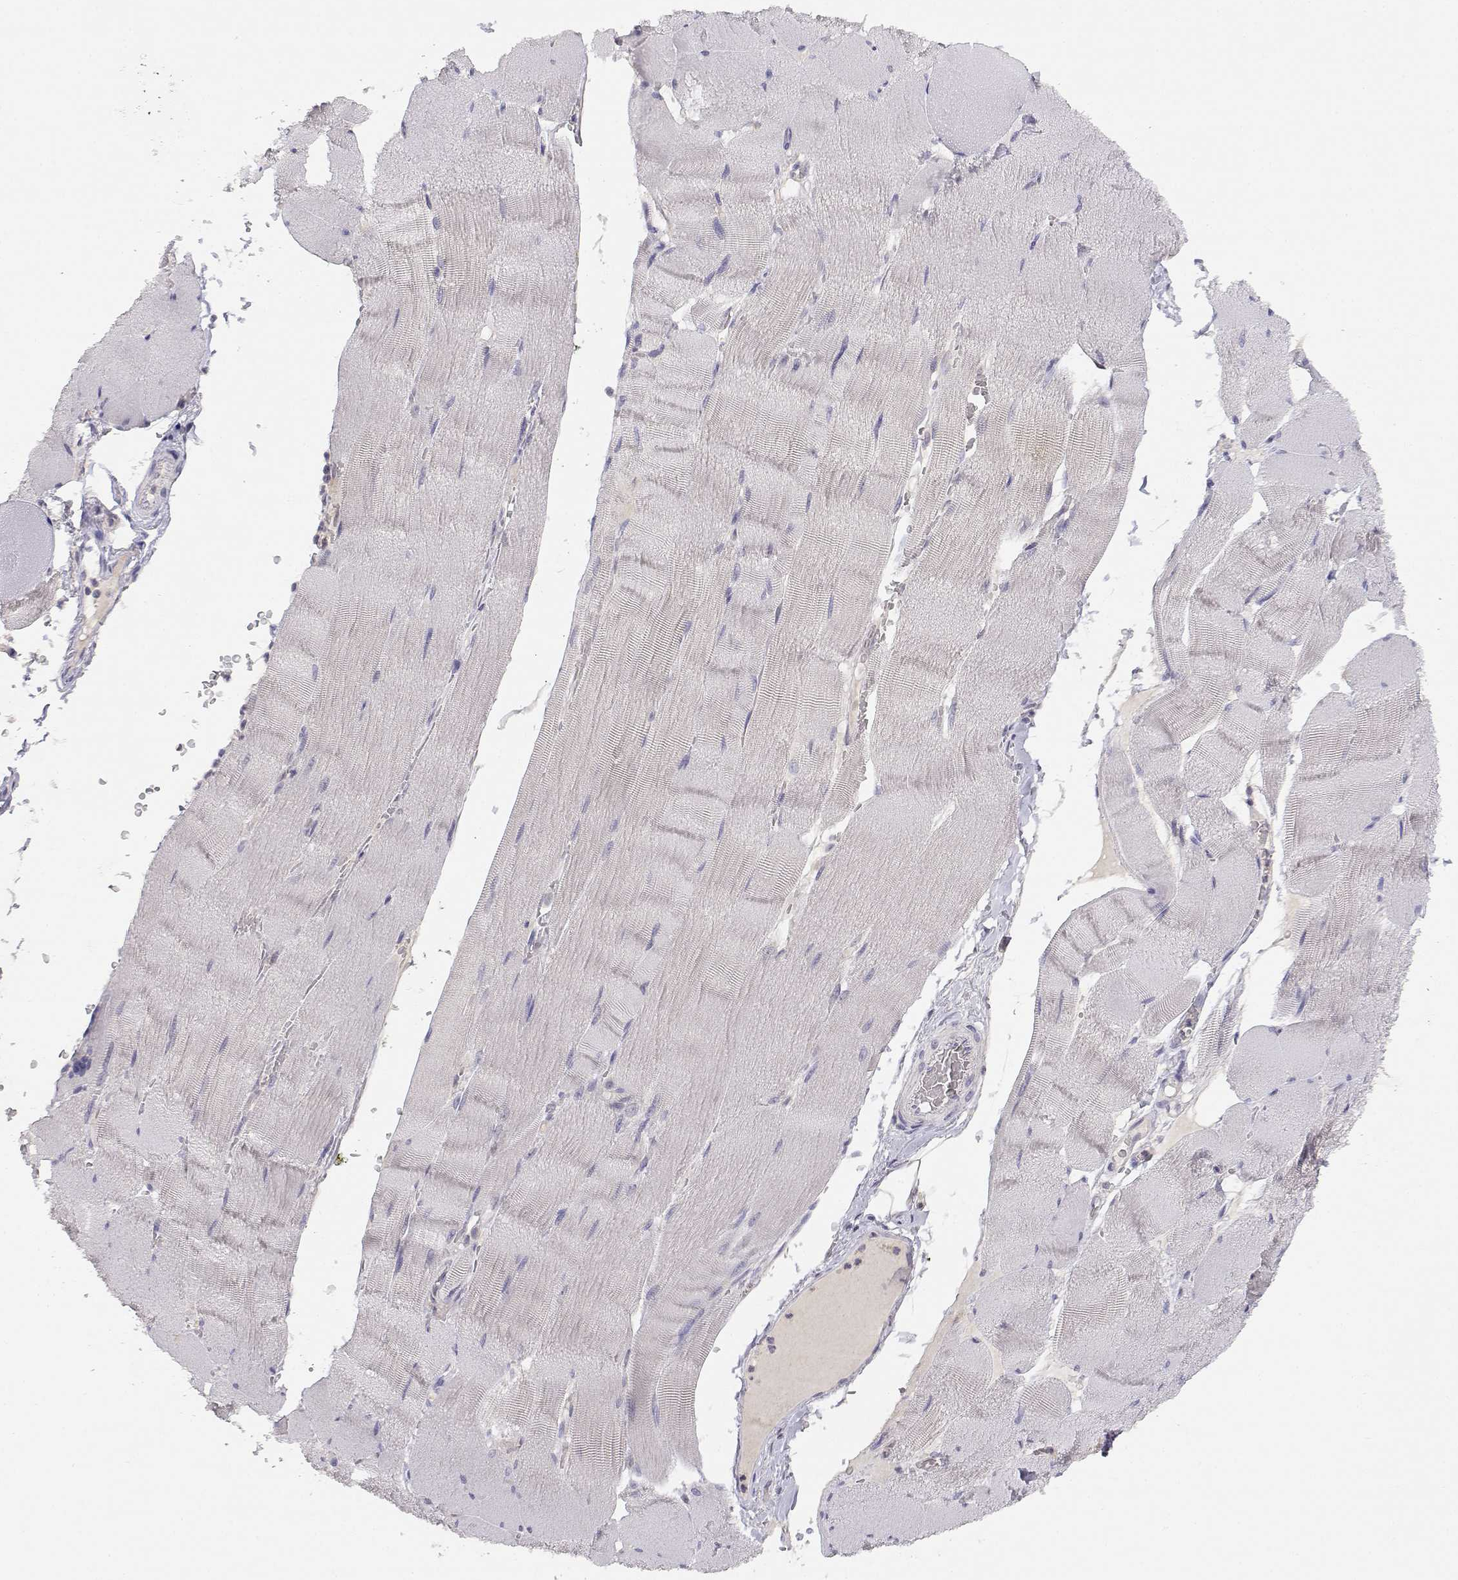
{"staining": {"intensity": "negative", "quantity": "none", "location": "none"}, "tissue": "skeletal muscle", "cell_type": "Myocytes", "image_type": "normal", "snomed": [{"axis": "morphology", "description": "Normal tissue, NOS"}, {"axis": "topography", "description": "Skeletal muscle"}], "caption": "There is no significant expression in myocytes of skeletal muscle. (DAB immunohistochemistry, high magnification).", "gene": "ADA", "patient": {"sex": "male", "age": 56}}